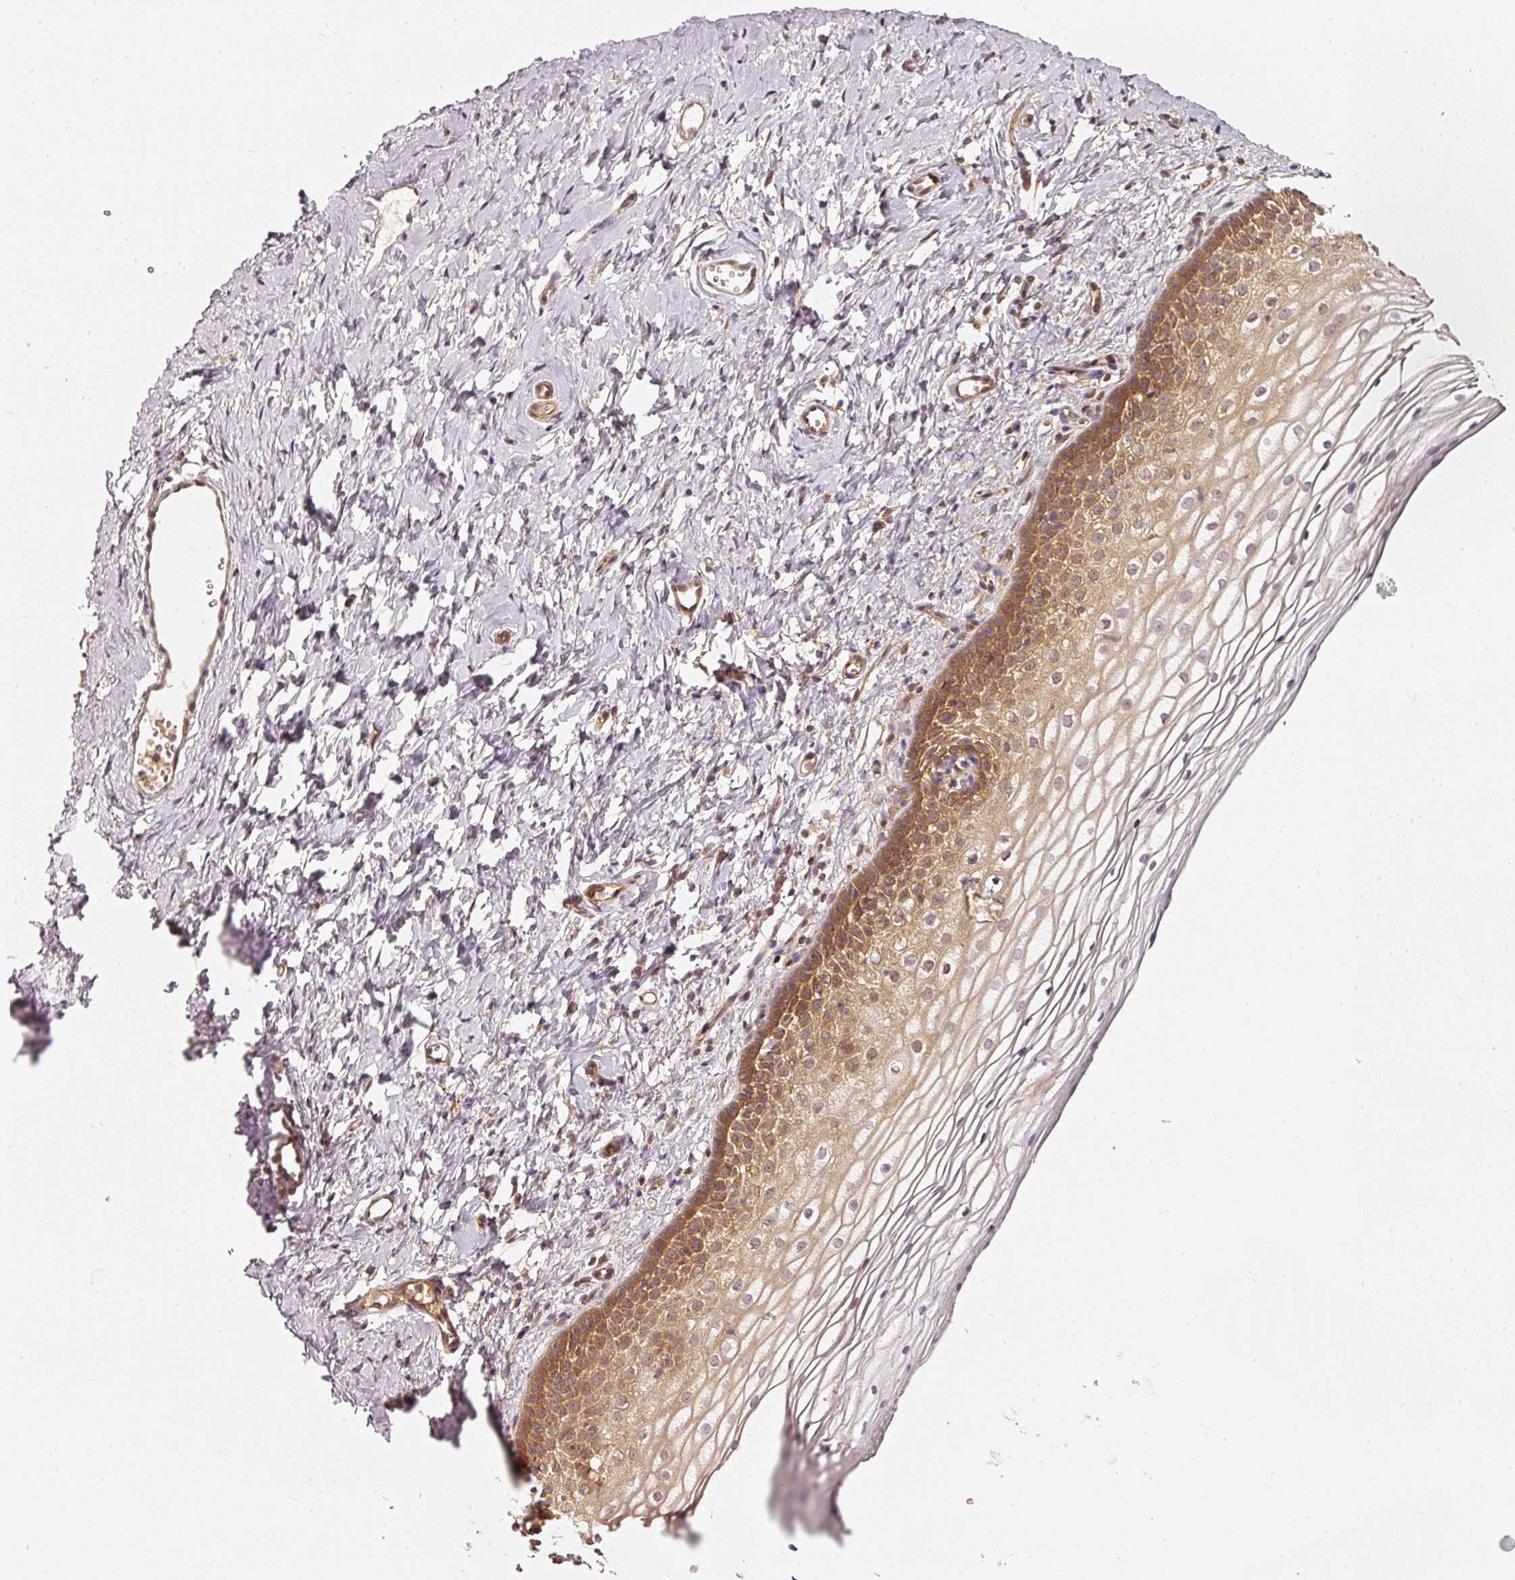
{"staining": {"intensity": "moderate", "quantity": ">75%", "location": "cytoplasmic/membranous"}, "tissue": "vagina", "cell_type": "Squamous epithelial cells", "image_type": "normal", "snomed": [{"axis": "morphology", "description": "Normal tissue, NOS"}, {"axis": "topography", "description": "Vagina"}], "caption": "High-power microscopy captured an immunohistochemistry (IHC) micrograph of normal vagina, revealing moderate cytoplasmic/membranous positivity in approximately >75% of squamous epithelial cells.", "gene": "ASMTL", "patient": {"sex": "female", "age": 56}}